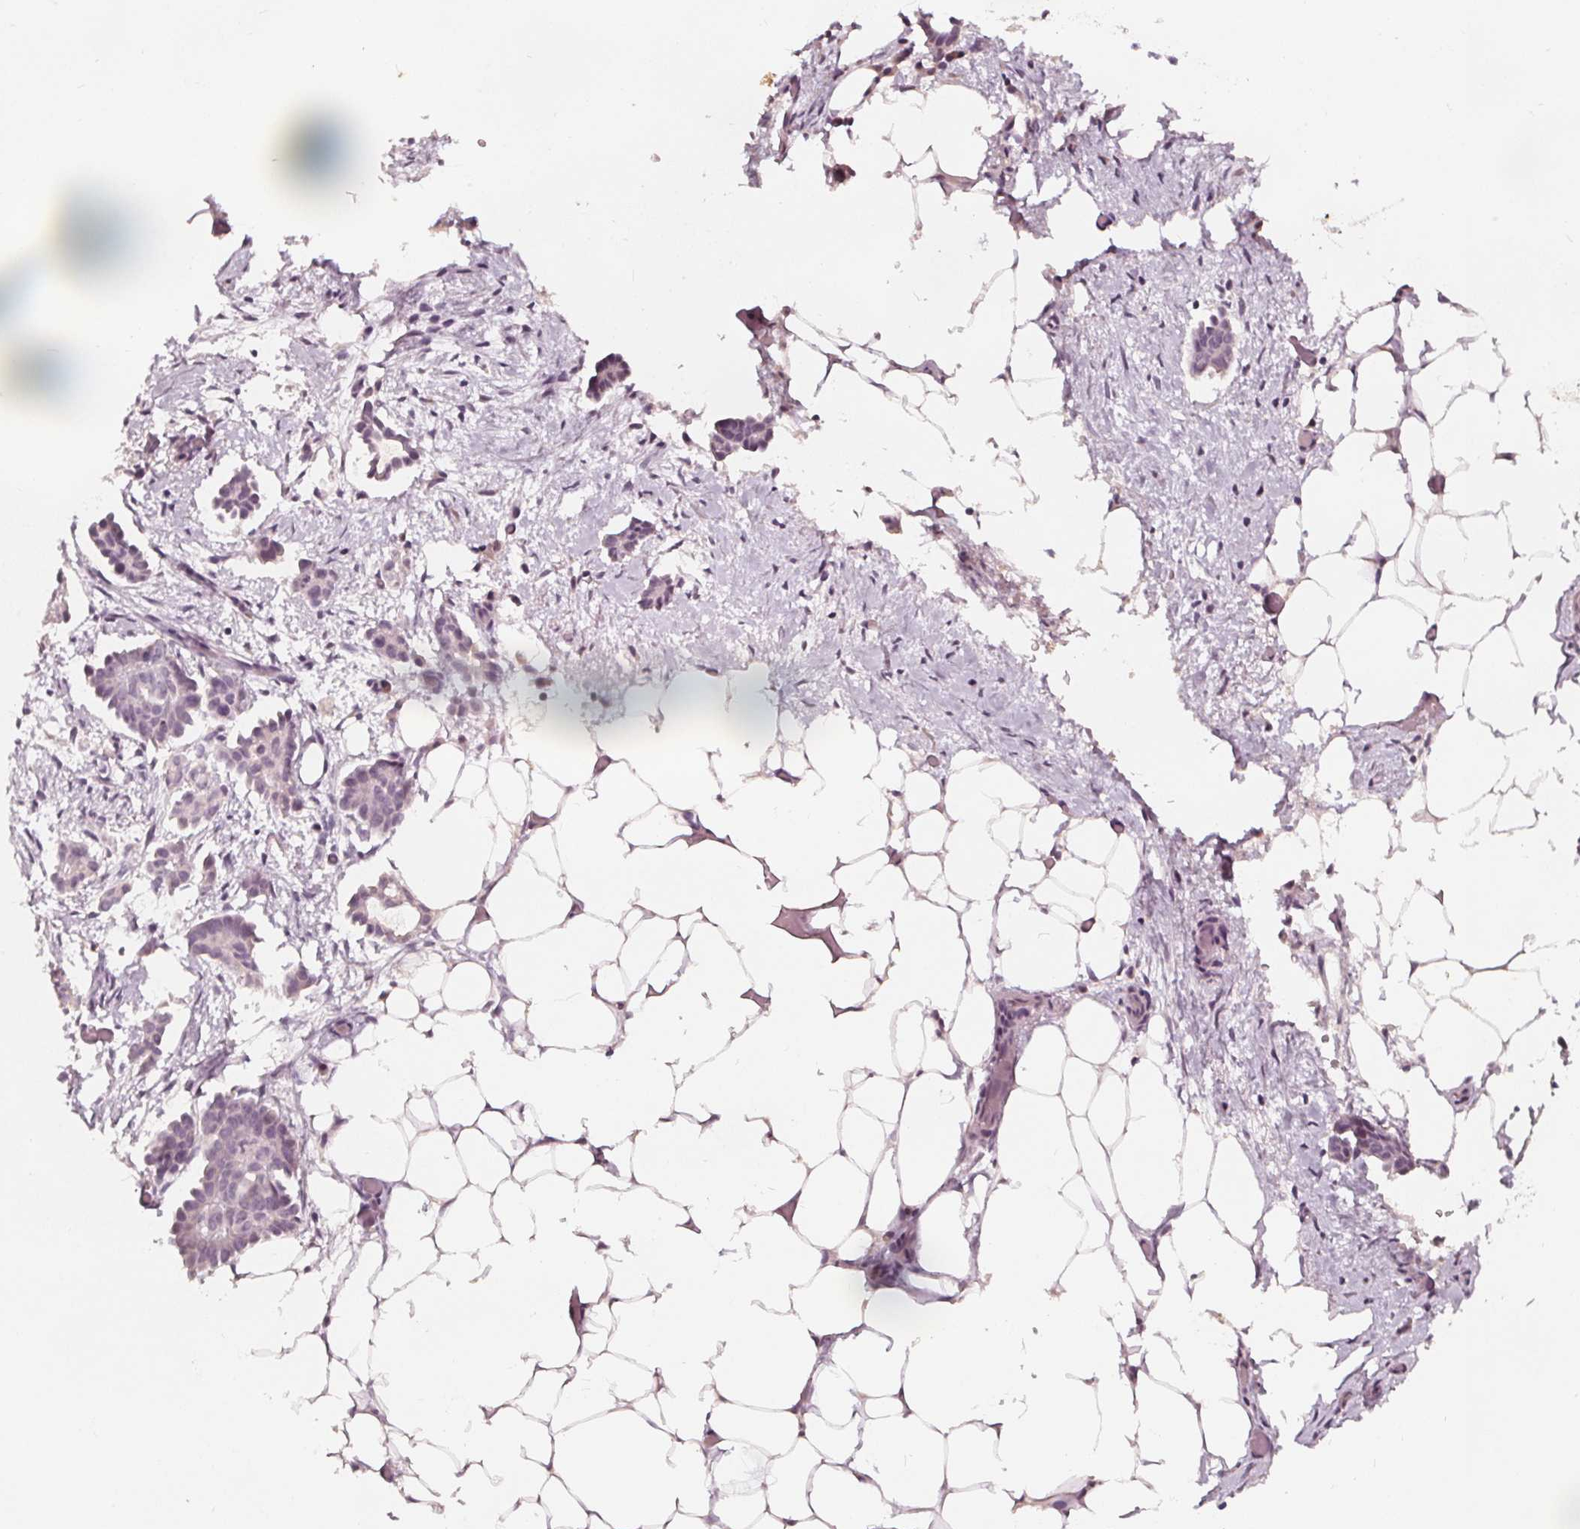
{"staining": {"intensity": "negative", "quantity": "none", "location": "none"}, "tissue": "ovarian cancer", "cell_type": "Tumor cells", "image_type": "cancer", "snomed": [{"axis": "morphology", "description": "Cystadenocarcinoma, serous, NOS"}, {"axis": "topography", "description": "Ovary"}], "caption": "DAB immunohistochemical staining of human ovarian cancer exhibits no significant expression in tumor cells.", "gene": "NPC1L1", "patient": {"sex": "female", "age": 50}}